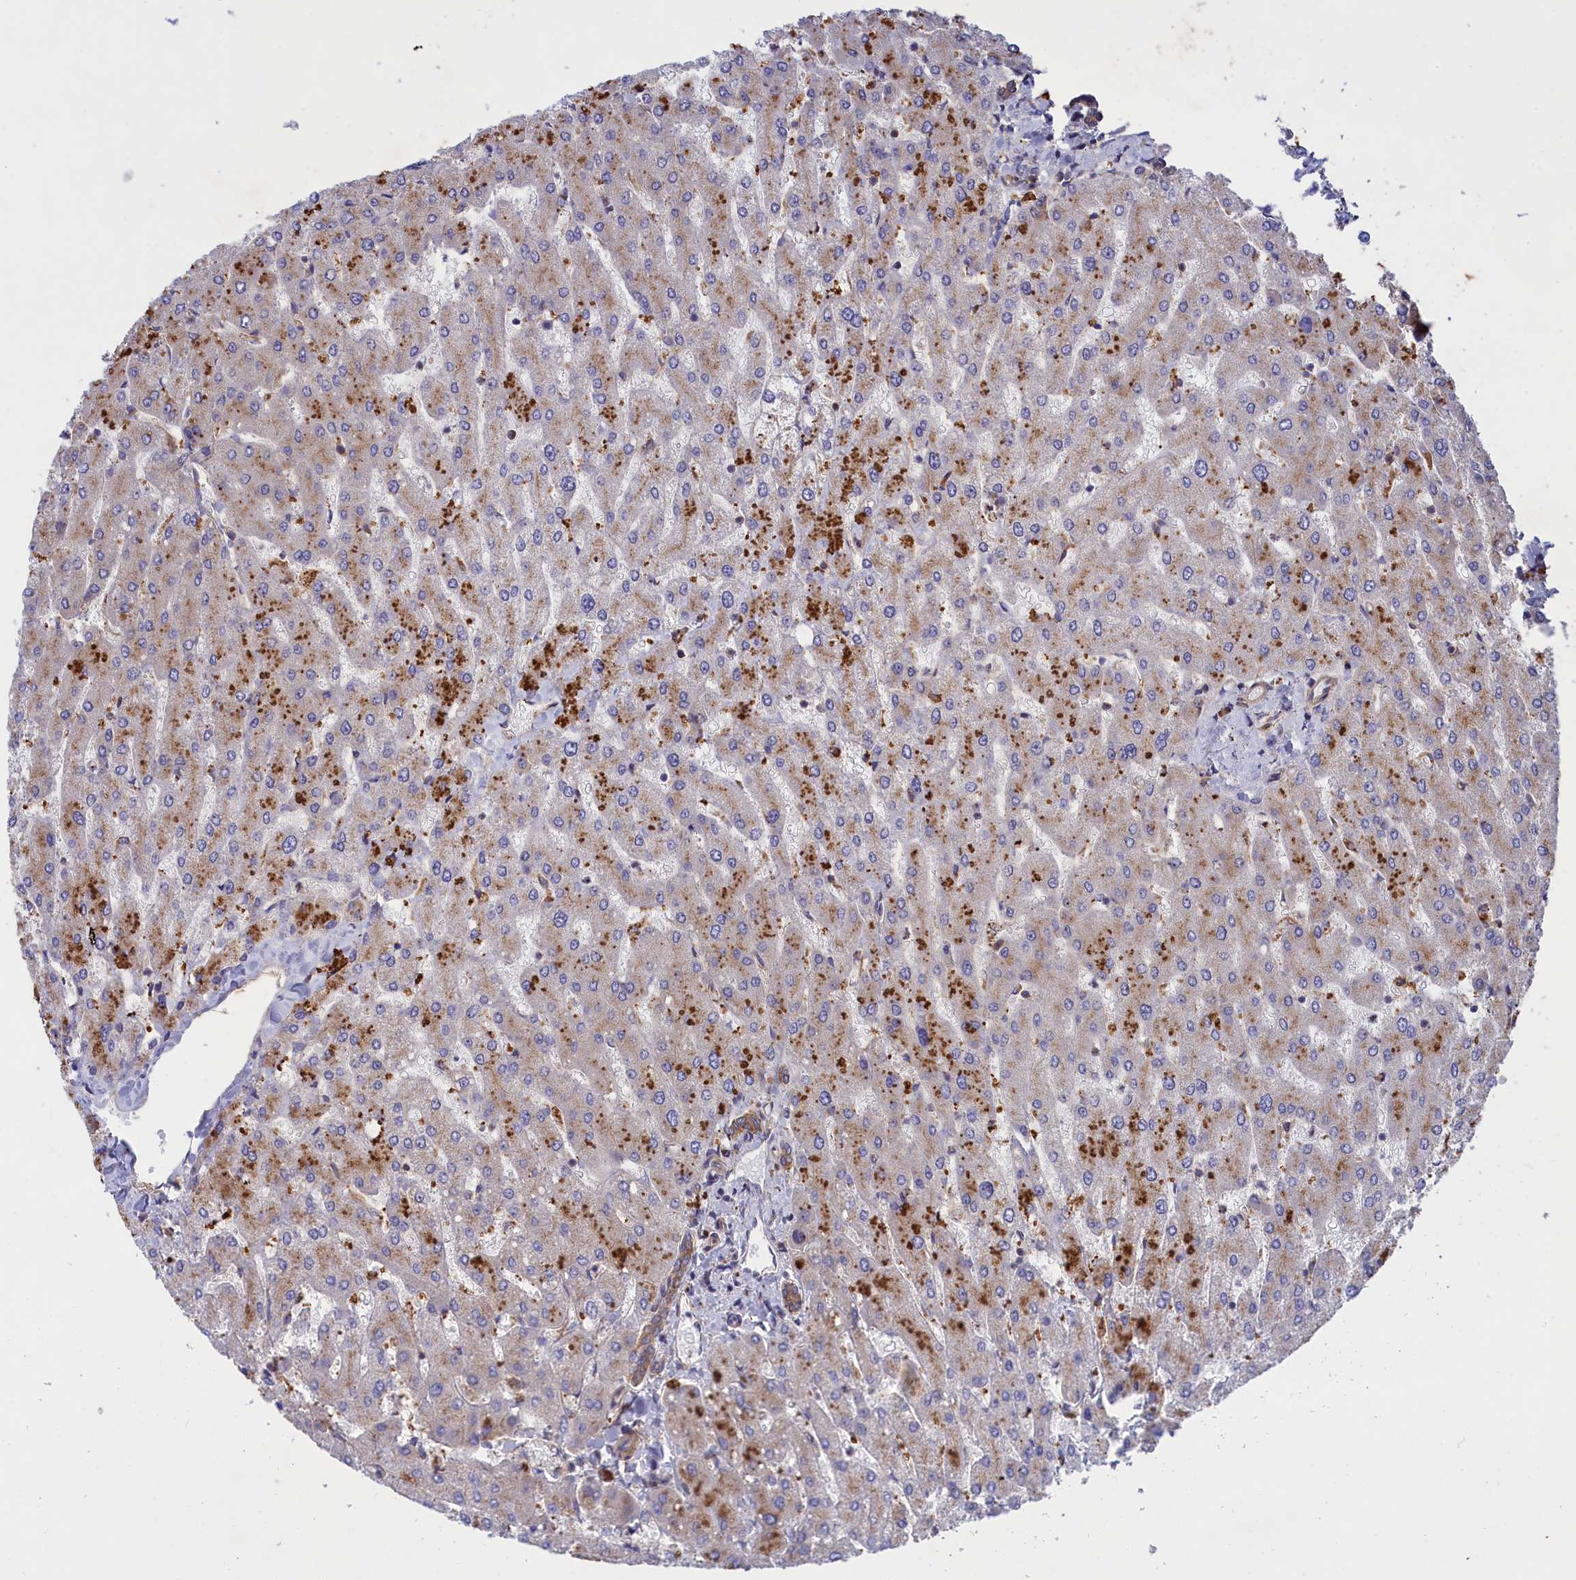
{"staining": {"intensity": "weak", "quantity": ">75%", "location": "cytoplasmic/membranous"}, "tissue": "liver", "cell_type": "Cholangiocytes", "image_type": "normal", "snomed": [{"axis": "morphology", "description": "Normal tissue, NOS"}, {"axis": "topography", "description": "Liver"}], "caption": "Weak cytoplasmic/membranous staining for a protein is present in about >75% of cholangiocytes of benign liver using IHC.", "gene": "SCAMP4", "patient": {"sex": "male", "age": 55}}